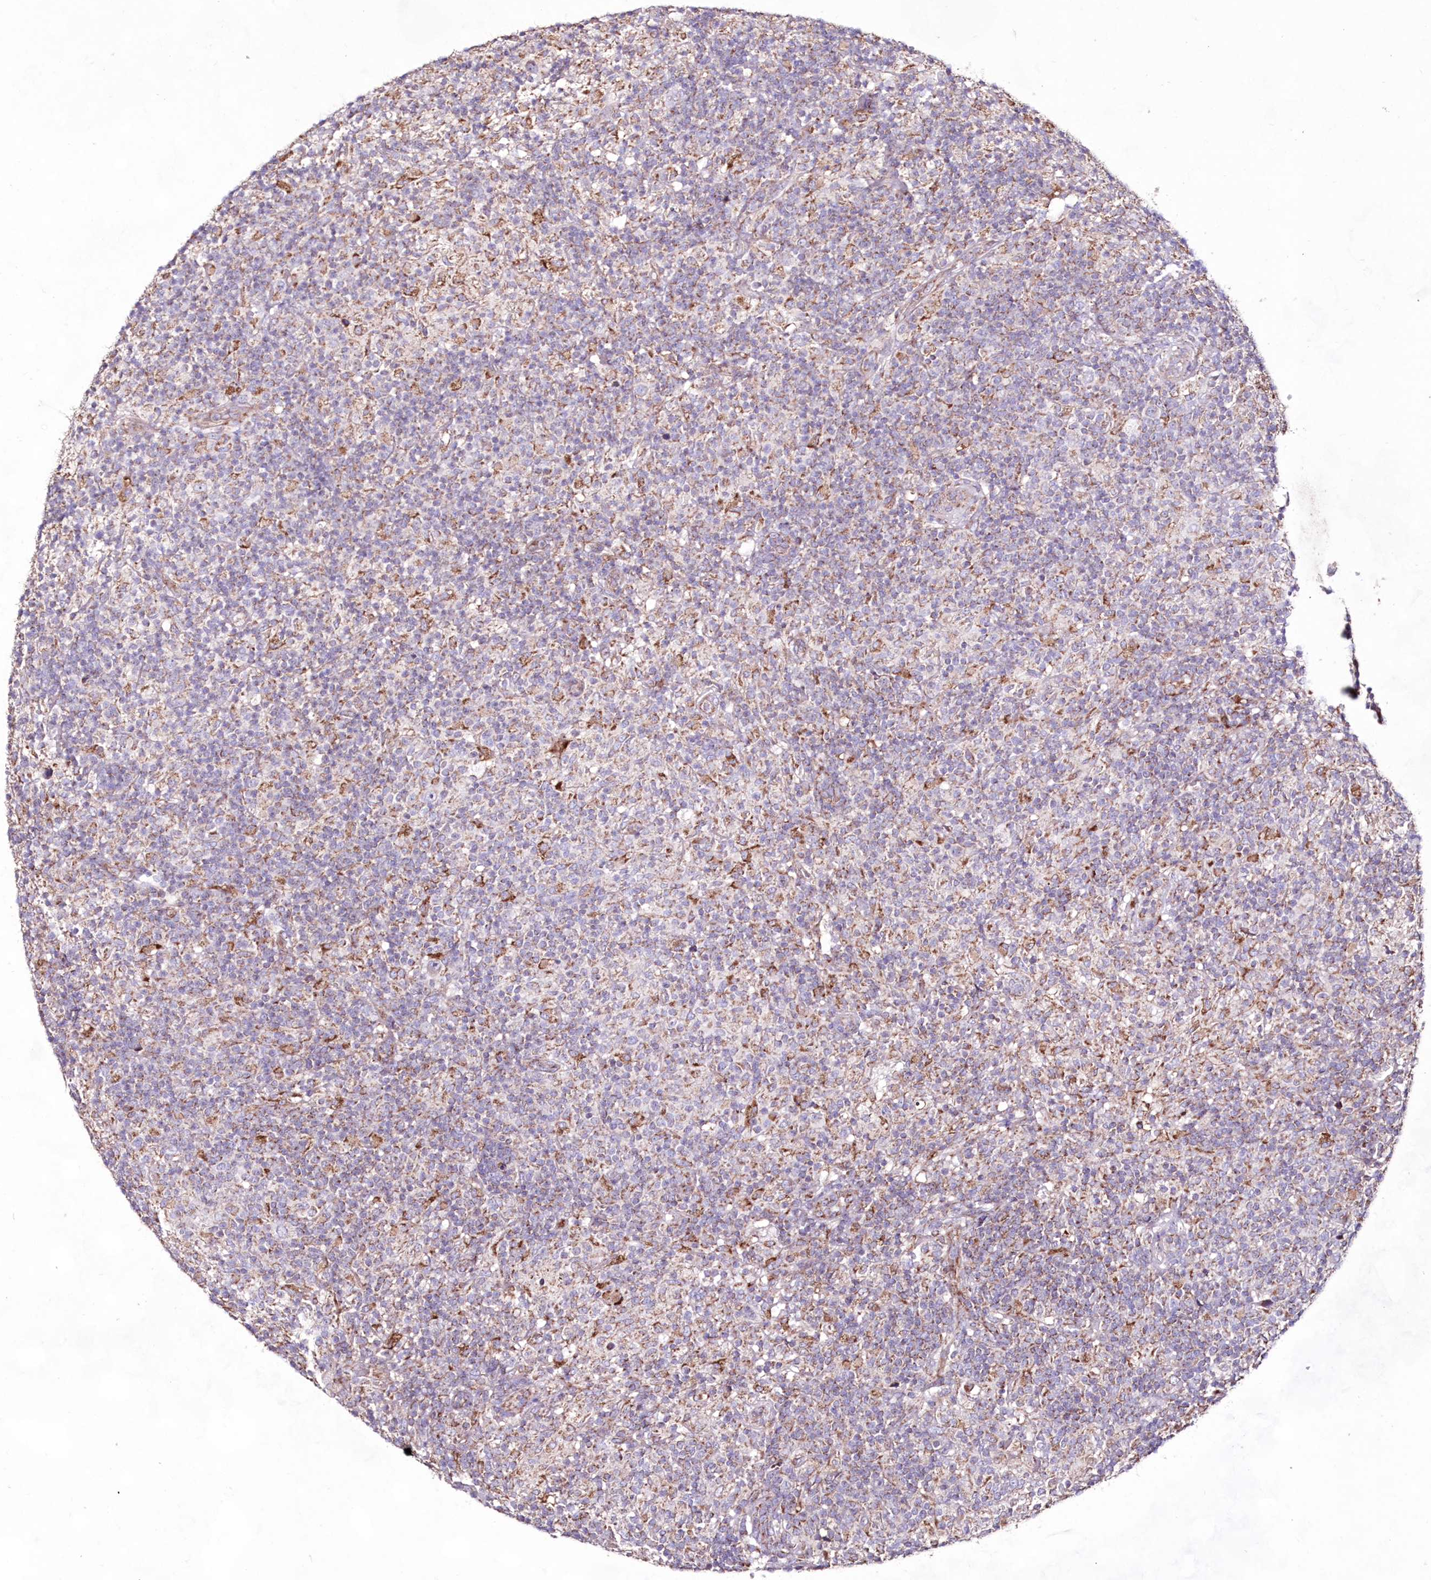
{"staining": {"intensity": "weak", "quantity": "<25%", "location": "cytoplasmic/membranous"}, "tissue": "lymphoma", "cell_type": "Tumor cells", "image_type": "cancer", "snomed": [{"axis": "morphology", "description": "Hodgkin's disease, NOS"}, {"axis": "topography", "description": "Lymph node"}], "caption": "IHC micrograph of human lymphoma stained for a protein (brown), which displays no expression in tumor cells.", "gene": "HADHB", "patient": {"sex": "male", "age": 70}}